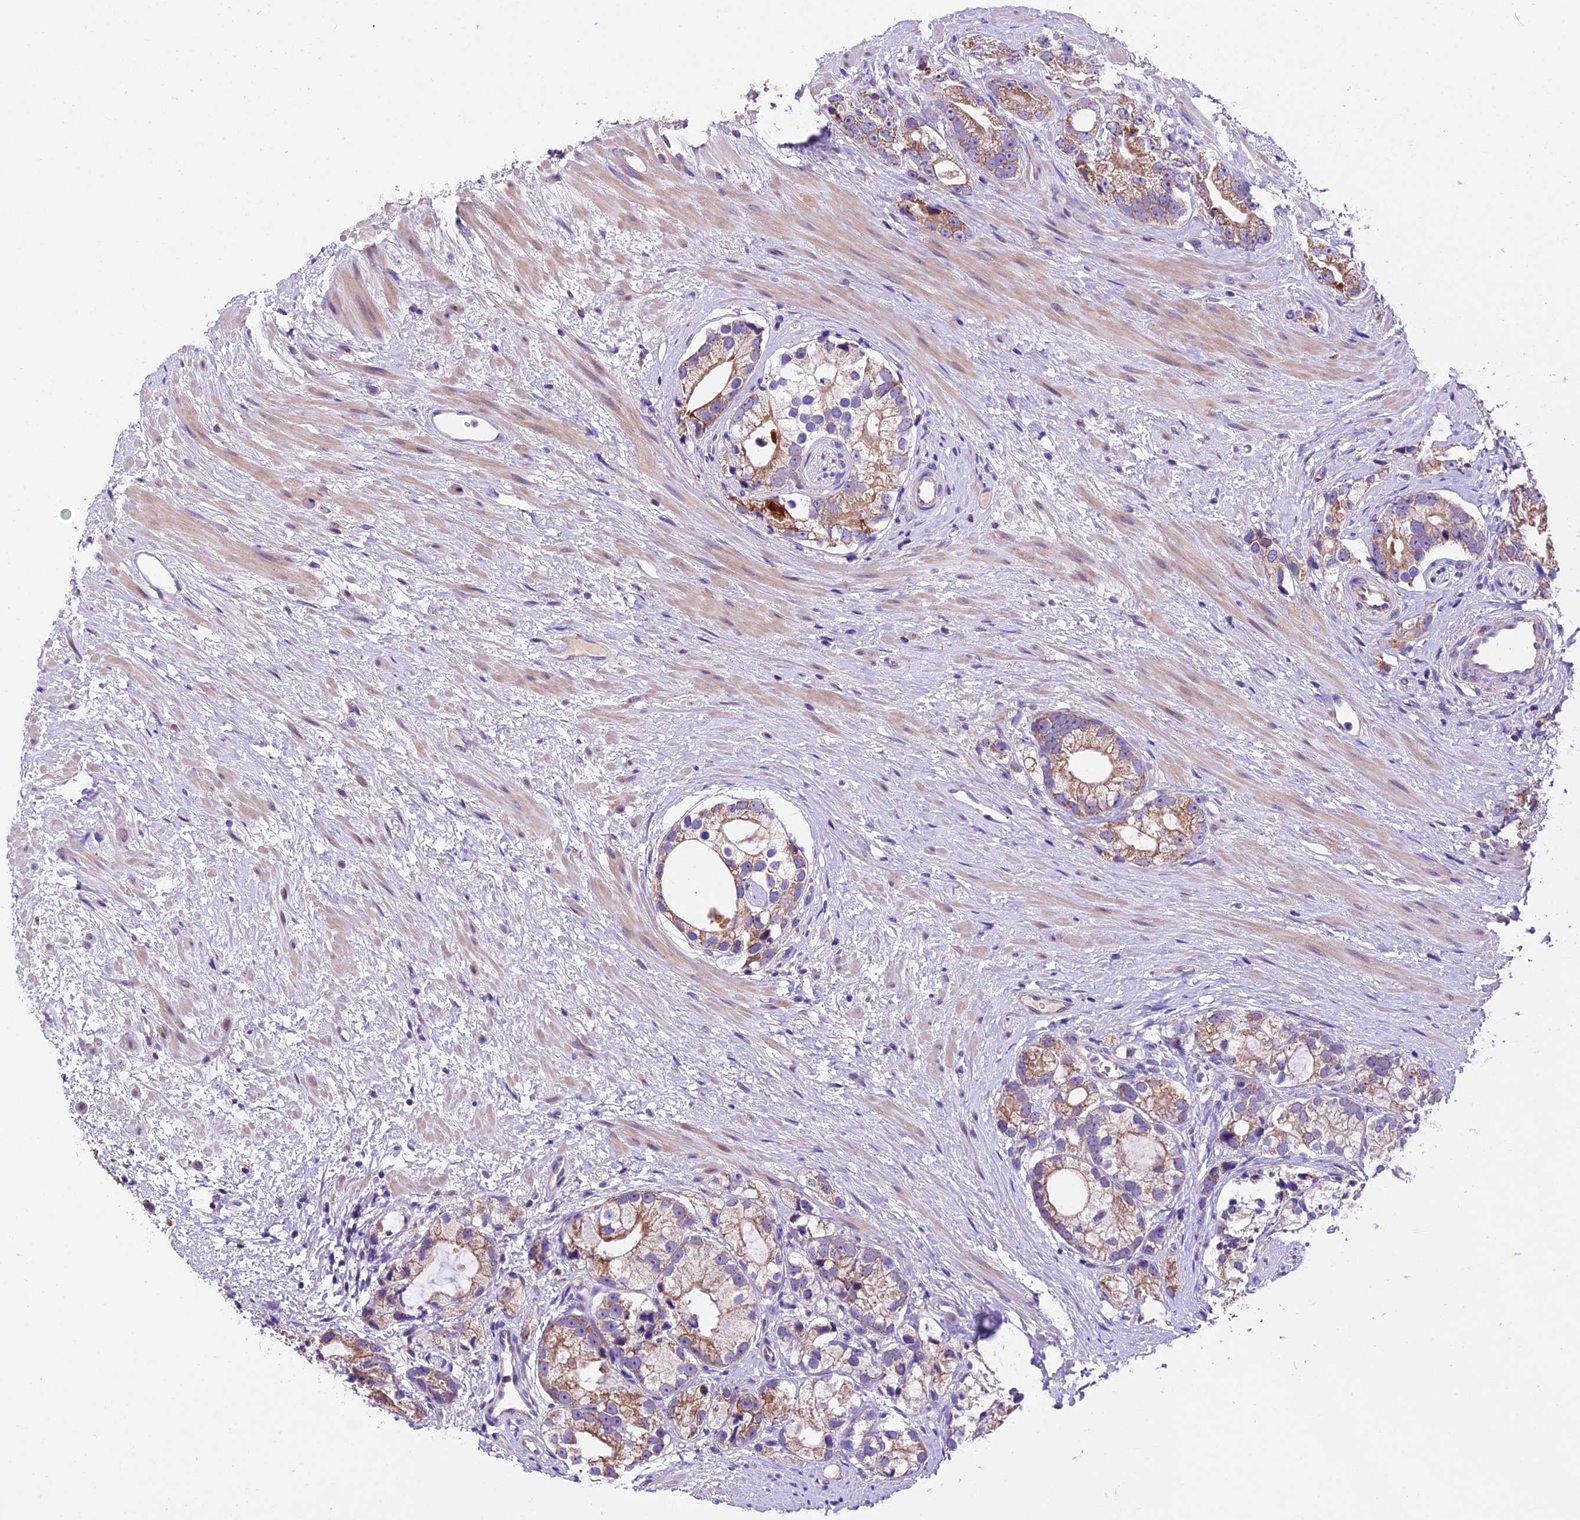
{"staining": {"intensity": "moderate", "quantity": "25%-75%", "location": "cytoplasmic/membranous"}, "tissue": "prostate cancer", "cell_type": "Tumor cells", "image_type": "cancer", "snomed": [{"axis": "morphology", "description": "Adenocarcinoma, High grade"}, {"axis": "topography", "description": "Prostate"}], "caption": "Moderate cytoplasmic/membranous positivity is identified in about 25%-75% of tumor cells in adenocarcinoma (high-grade) (prostate). Nuclei are stained in blue.", "gene": "DDX28", "patient": {"sex": "male", "age": 75}}